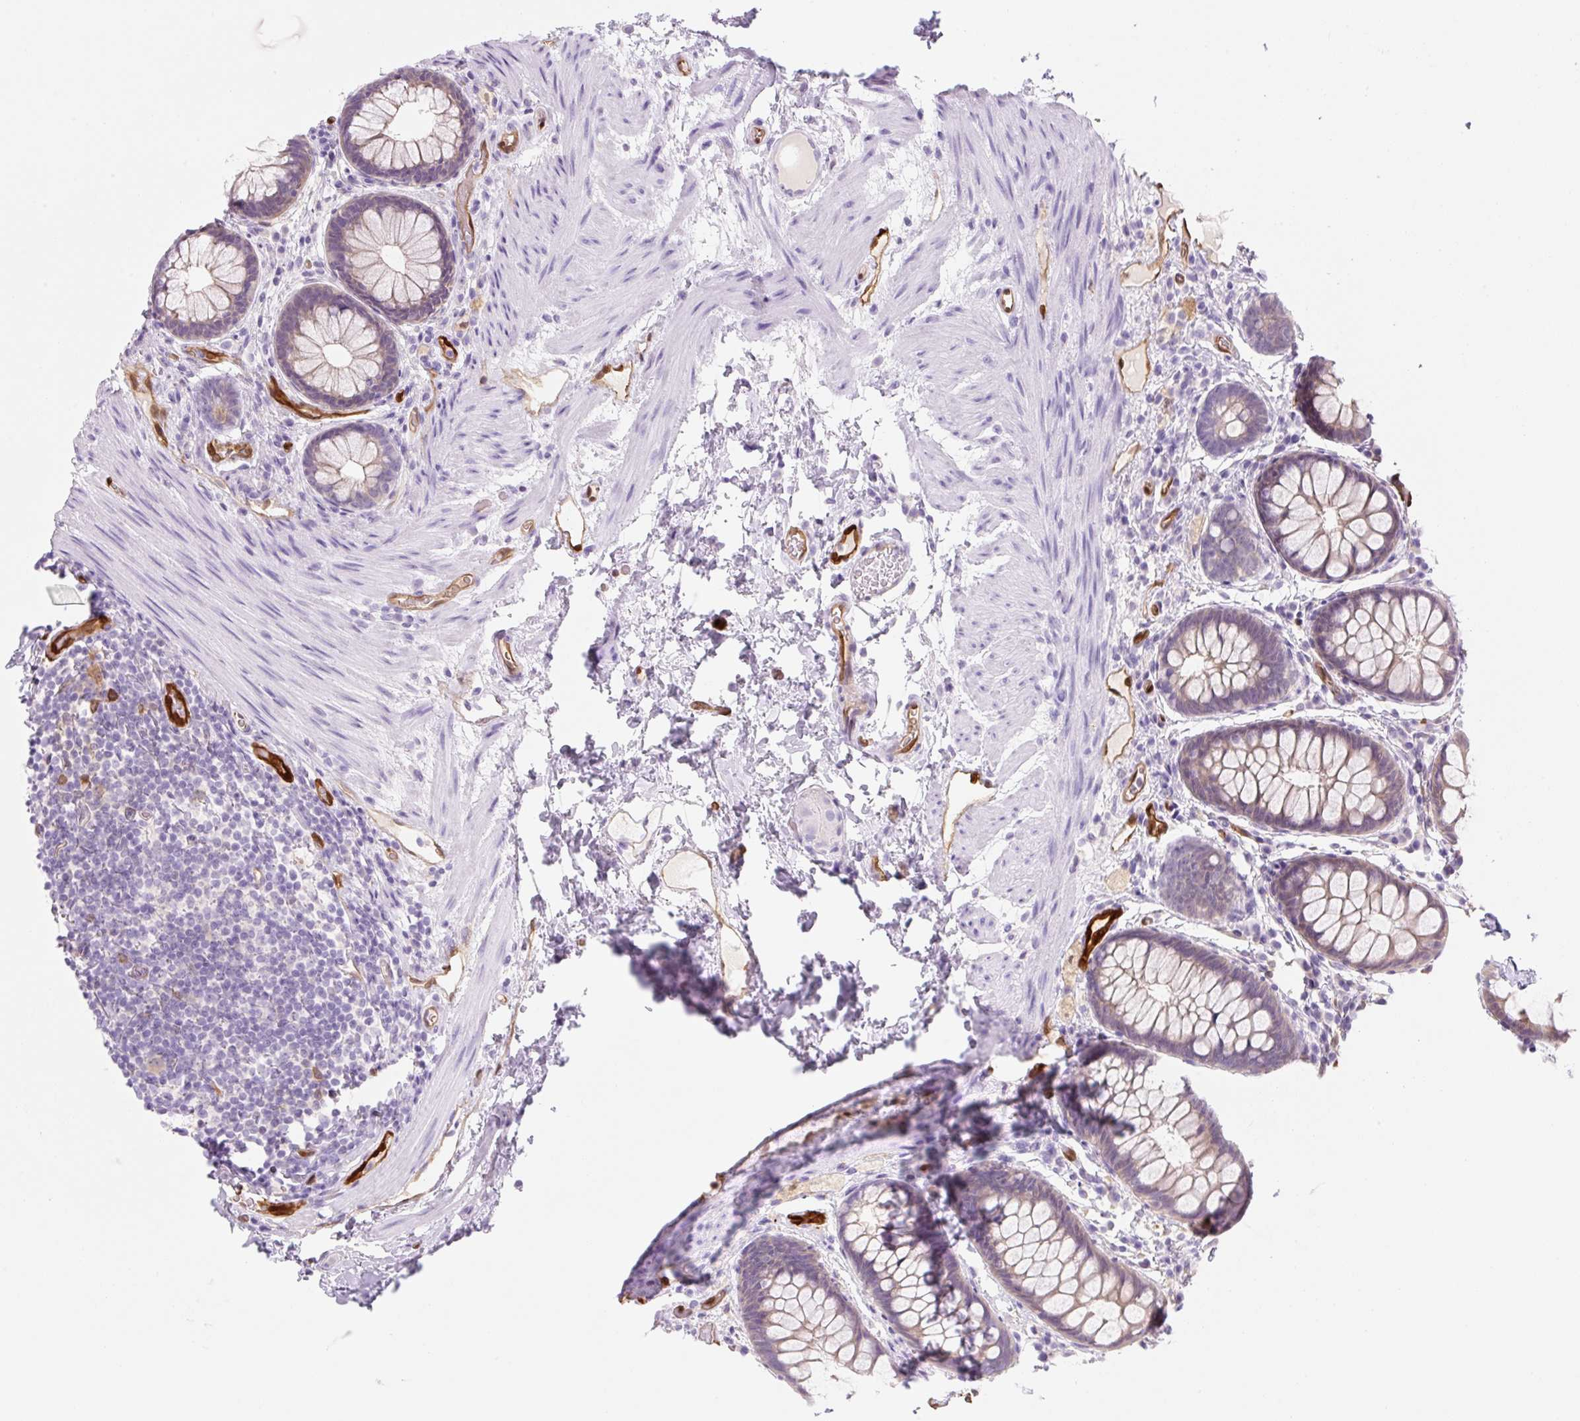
{"staining": {"intensity": "moderate", "quantity": "25%-75%", "location": "cytoplasmic/membranous"}, "tissue": "rectum", "cell_type": "Glandular cells", "image_type": "normal", "snomed": [{"axis": "morphology", "description": "Normal tissue, NOS"}, {"axis": "topography", "description": "Rectum"}], "caption": "An immunohistochemistry (IHC) image of unremarkable tissue is shown. Protein staining in brown highlights moderate cytoplasmic/membranous positivity in rectum within glandular cells.", "gene": "FABP5", "patient": {"sex": "female", "age": 69}}